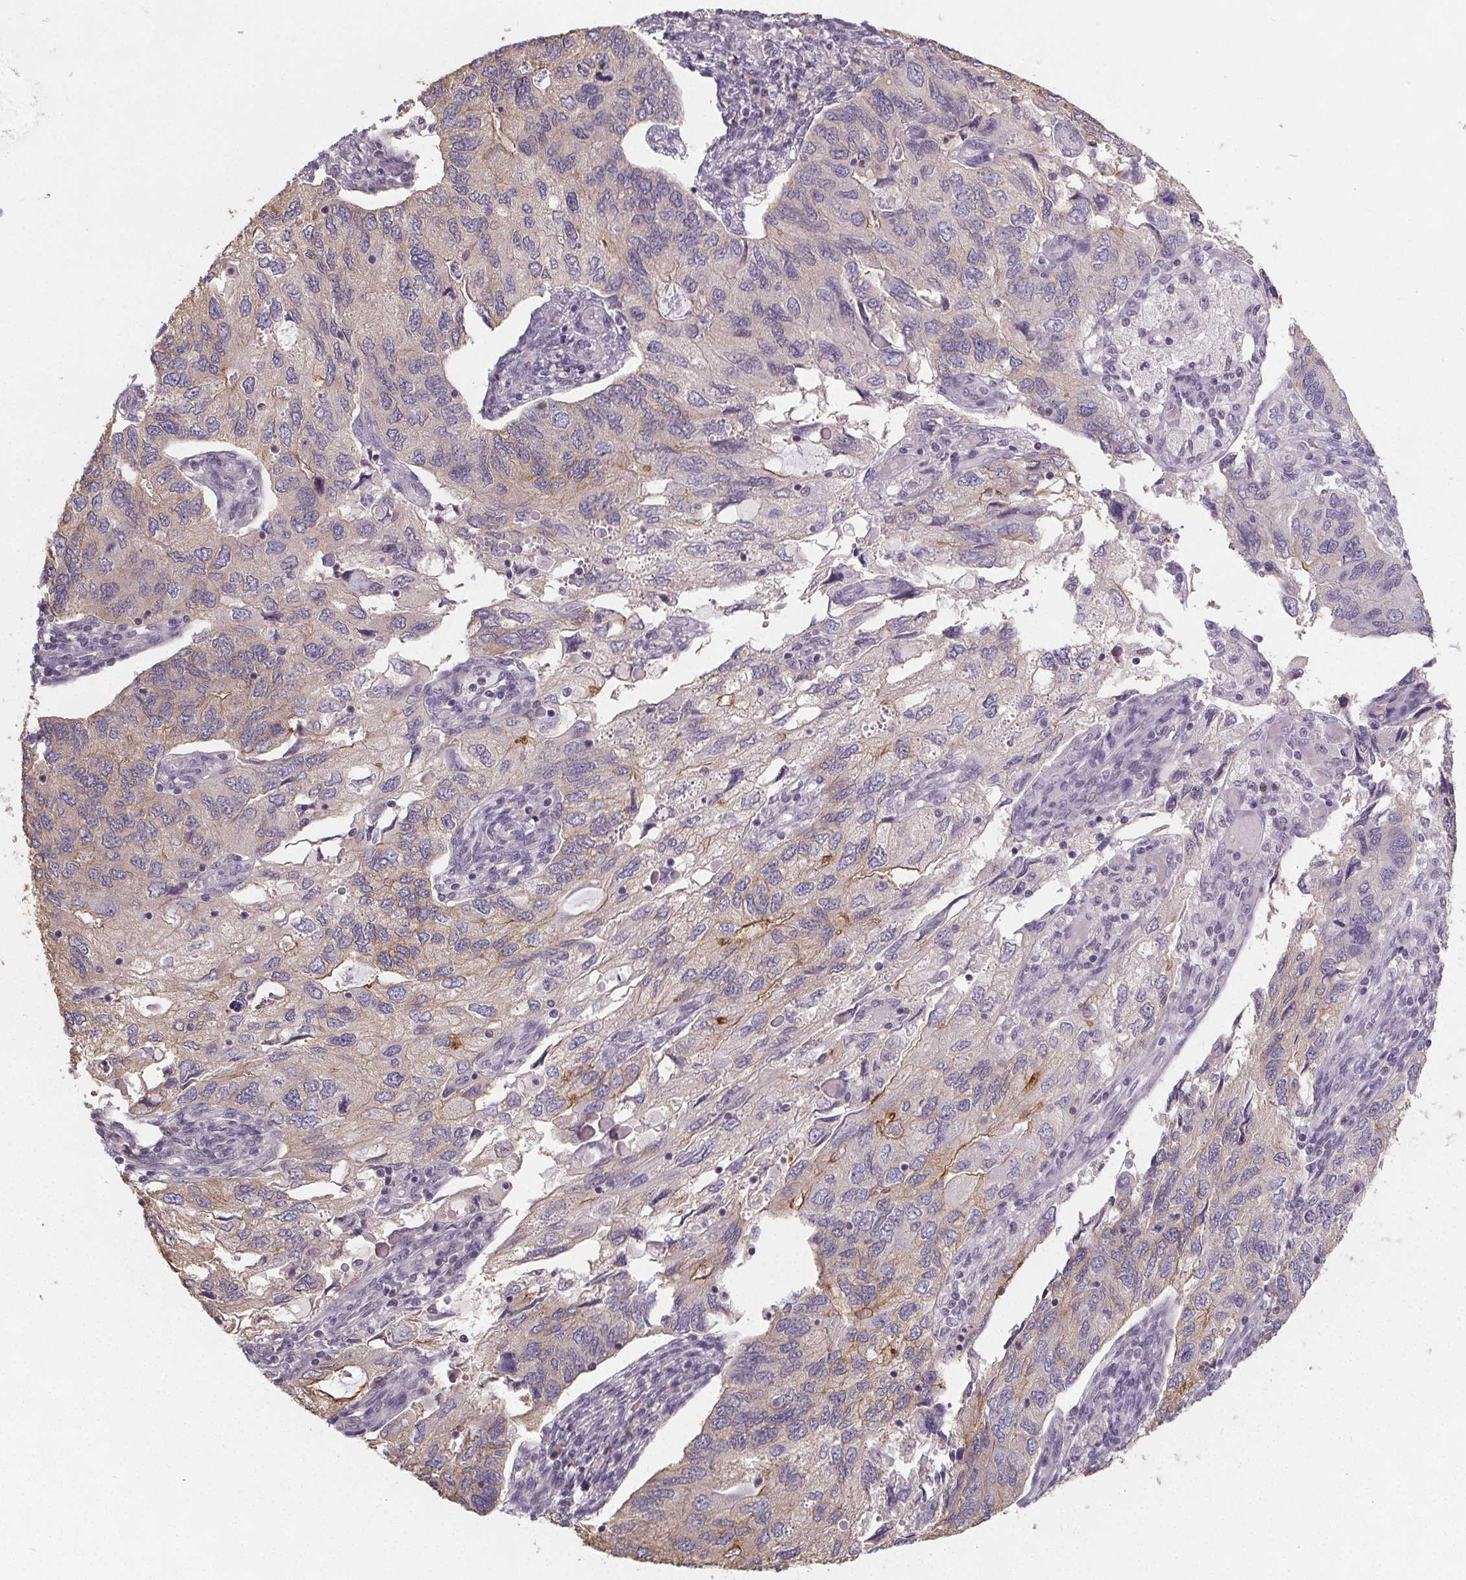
{"staining": {"intensity": "moderate", "quantity": "<25%", "location": "cytoplasmic/membranous"}, "tissue": "endometrial cancer", "cell_type": "Tumor cells", "image_type": "cancer", "snomed": [{"axis": "morphology", "description": "Carcinoma, NOS"}, {"axis": "topography", "description": "Uterus"}], "caption": "Protein expression analysis of human carcinoma (endometrial) reveals moderate cytoplasmic/membranous positivity in about <25% of tumor cells.", "gene": "SLC26A2", "patient": {"sex": "female", "age": 76}}